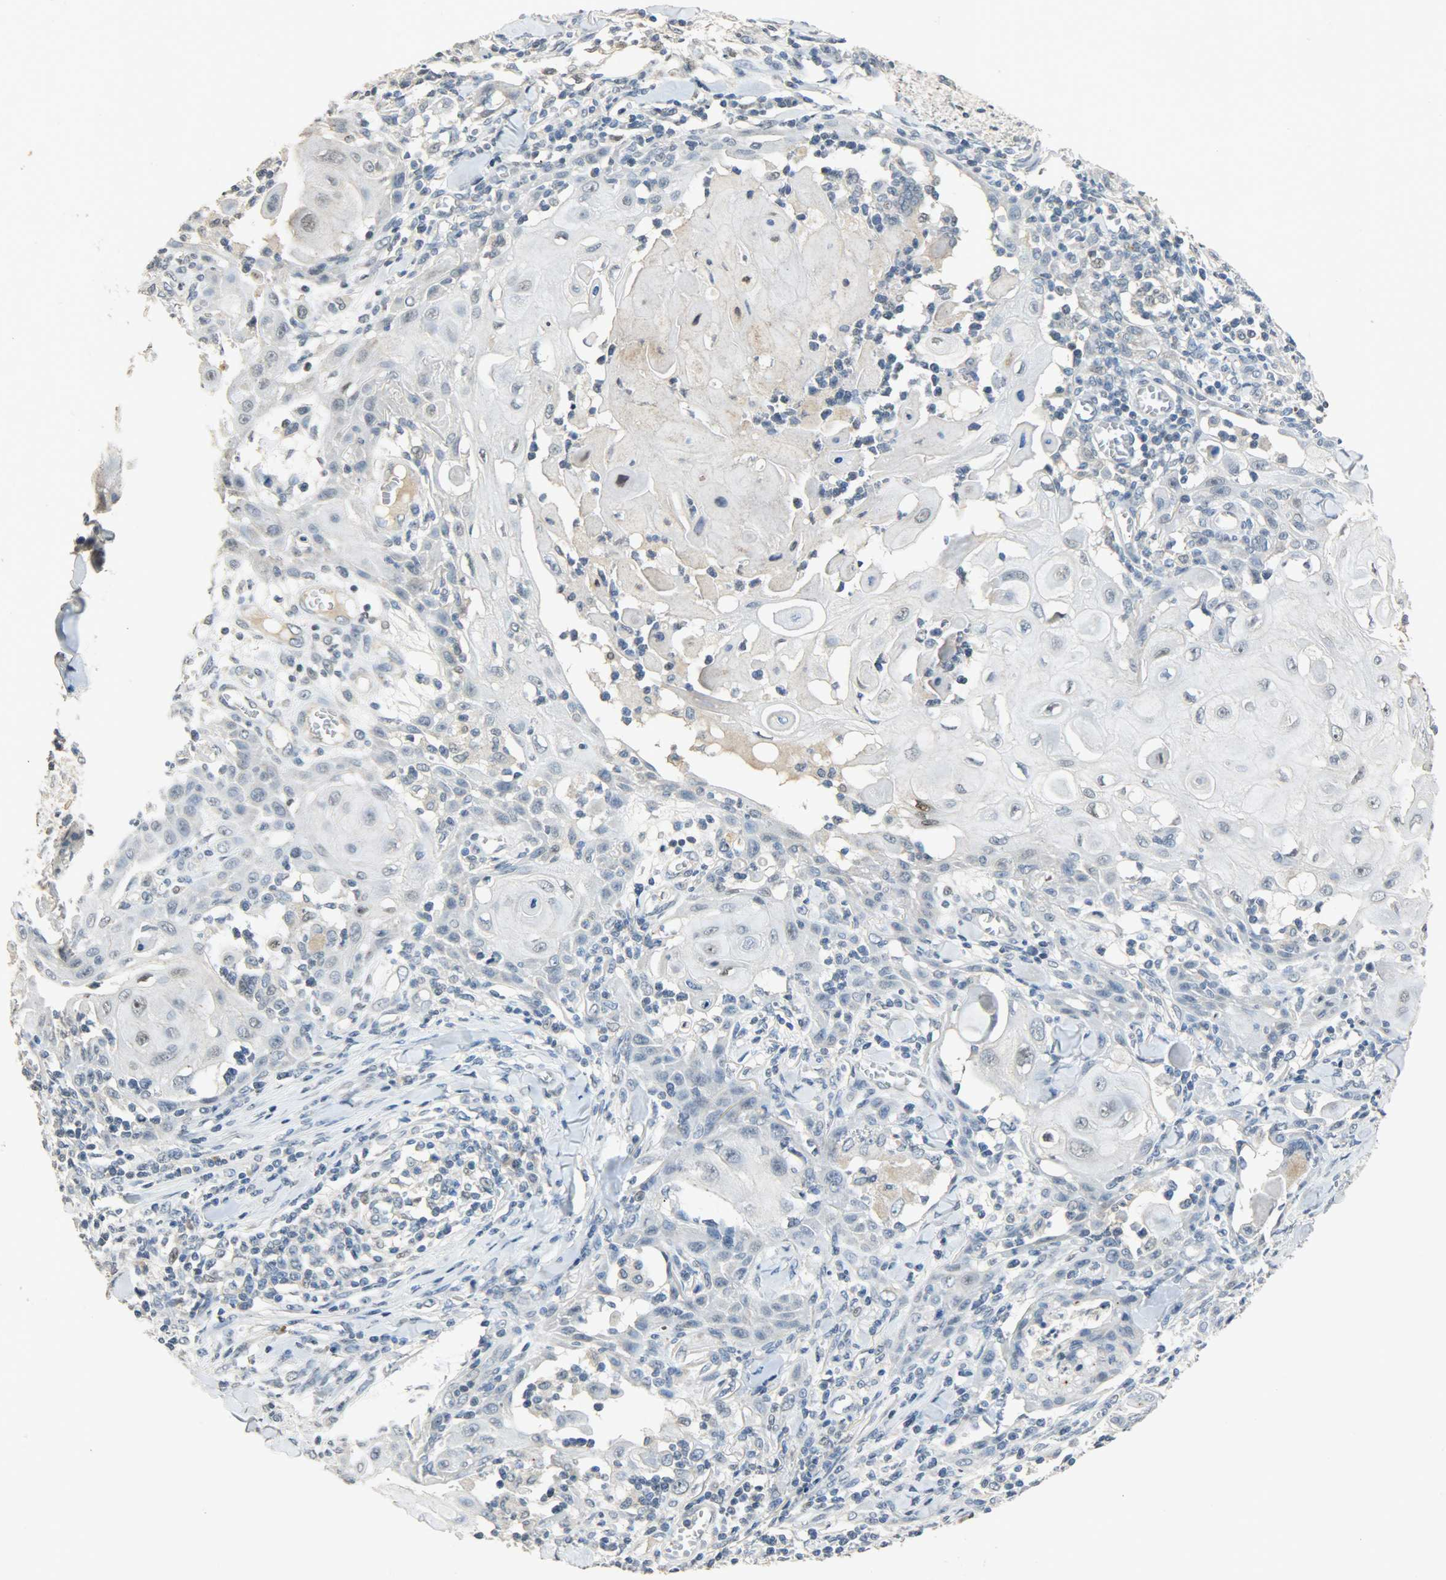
{"staining": {"intensity": "negative", "quantity": "none", "location": "none"}, "tissue": "skin cancer", "cell_type": "Tumor cells", "image_type": "cancer", "snomed": [{"axis": "morphology", "description": "Squamous cell carcinoma, NOS"}, {"axis": "topography", "description": "Skin"}], "caption": "This is an immunohistochemistry photomicrograph of skin cancer (squamous cell carcinoma). There is no expression in tumor cells.", "gene": "DNAJB6", "patient": {"sex": "male", "age": 24}}